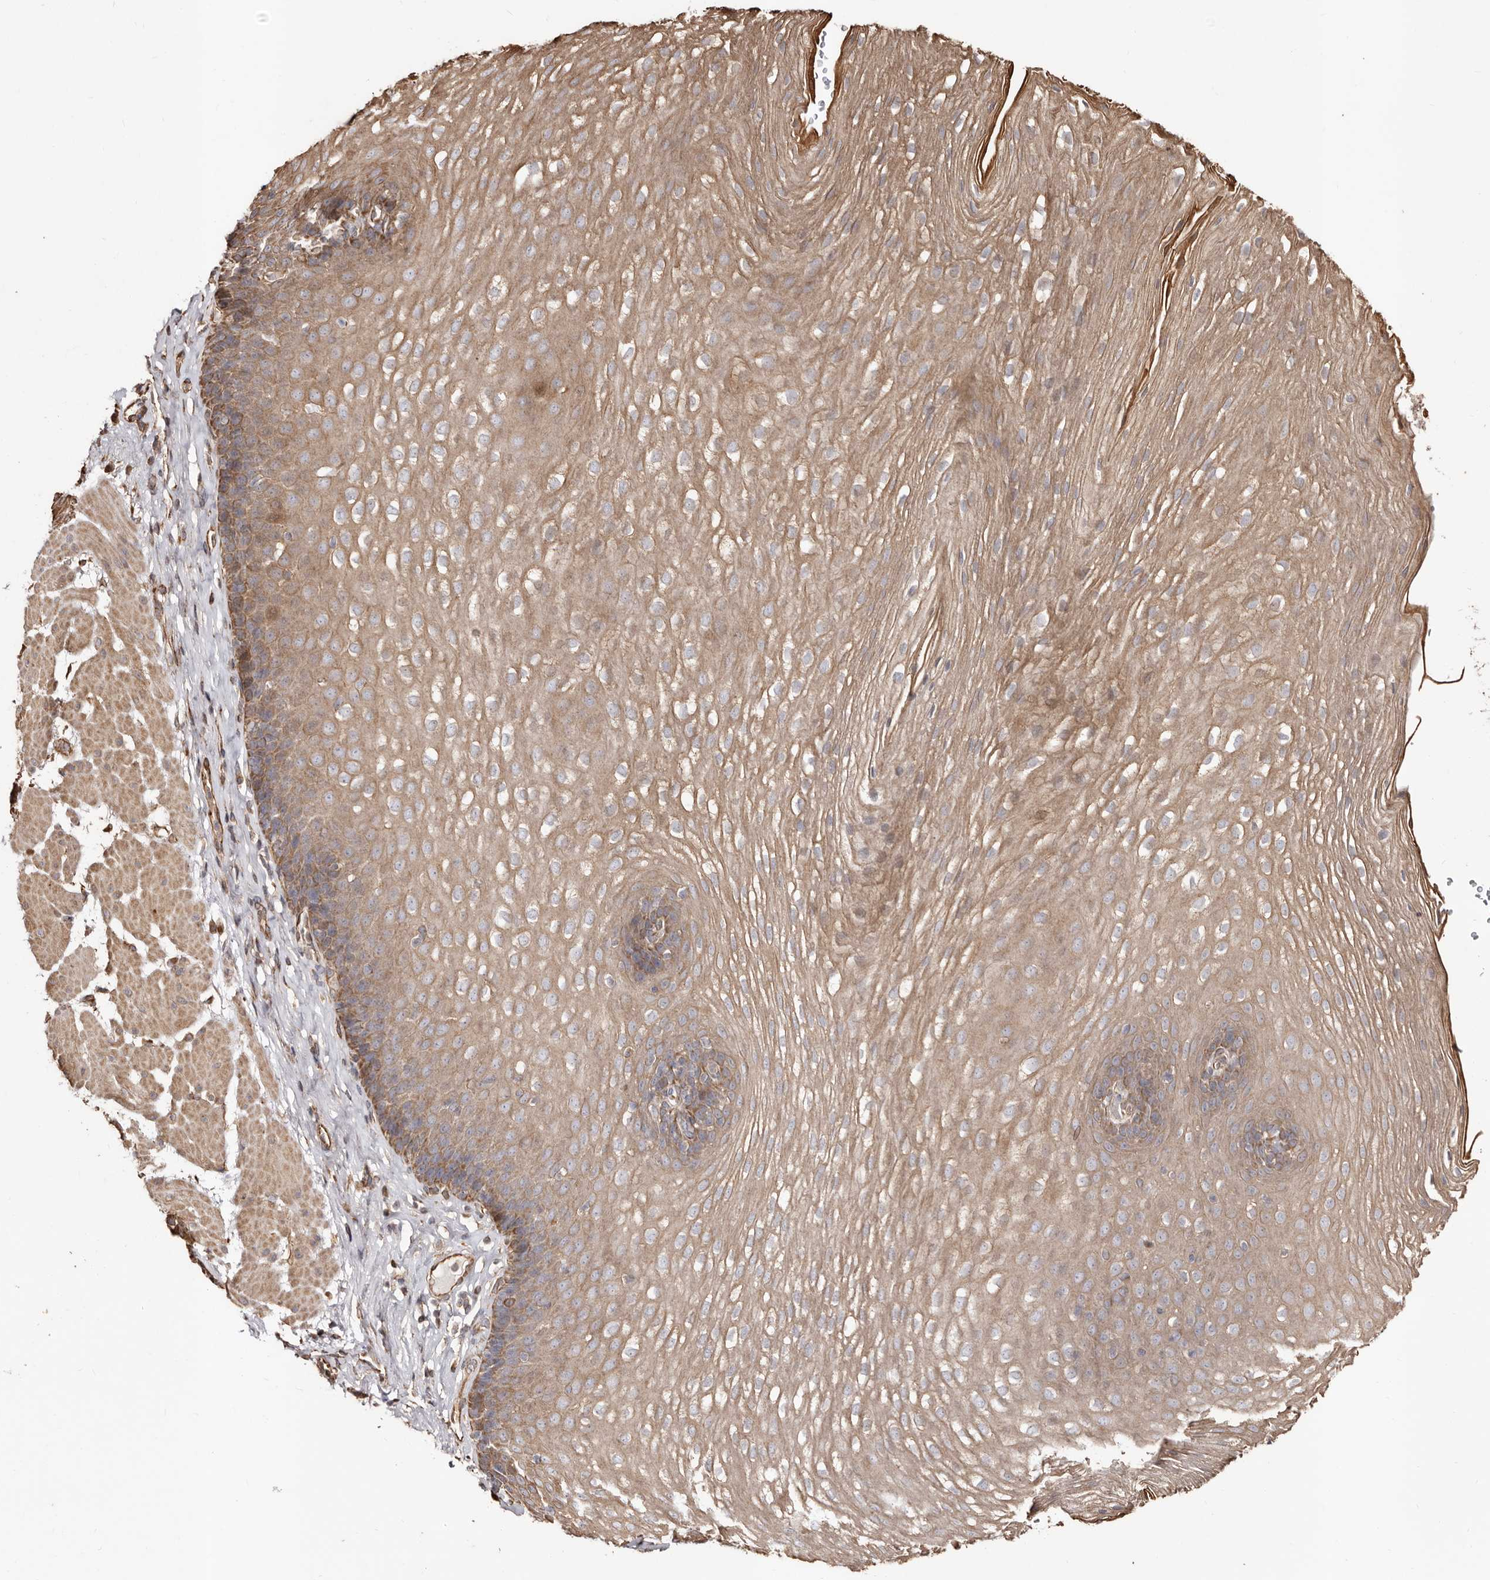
{"staining": {"intensity": "moderate", "quantity": ">75%", "location": "cytoplasmic/membranous"}, "tissue": "esophagus", "cell_type": "Squamous epithelial cells", "image_type": "normal", "snomed": [{"axis": "morphology", "description": "Normal tissue, NOS"}, {"axis": "topography", "description": "Esophagus"}], "caption": "Protein expression by IHC exhibits moderate cytoplasmic/membranous expression in approximately >75% of squamous epithelial cells in normal esophagus.", "gene": "MACC1", "patient": {"sex": "female", "age": 66}}